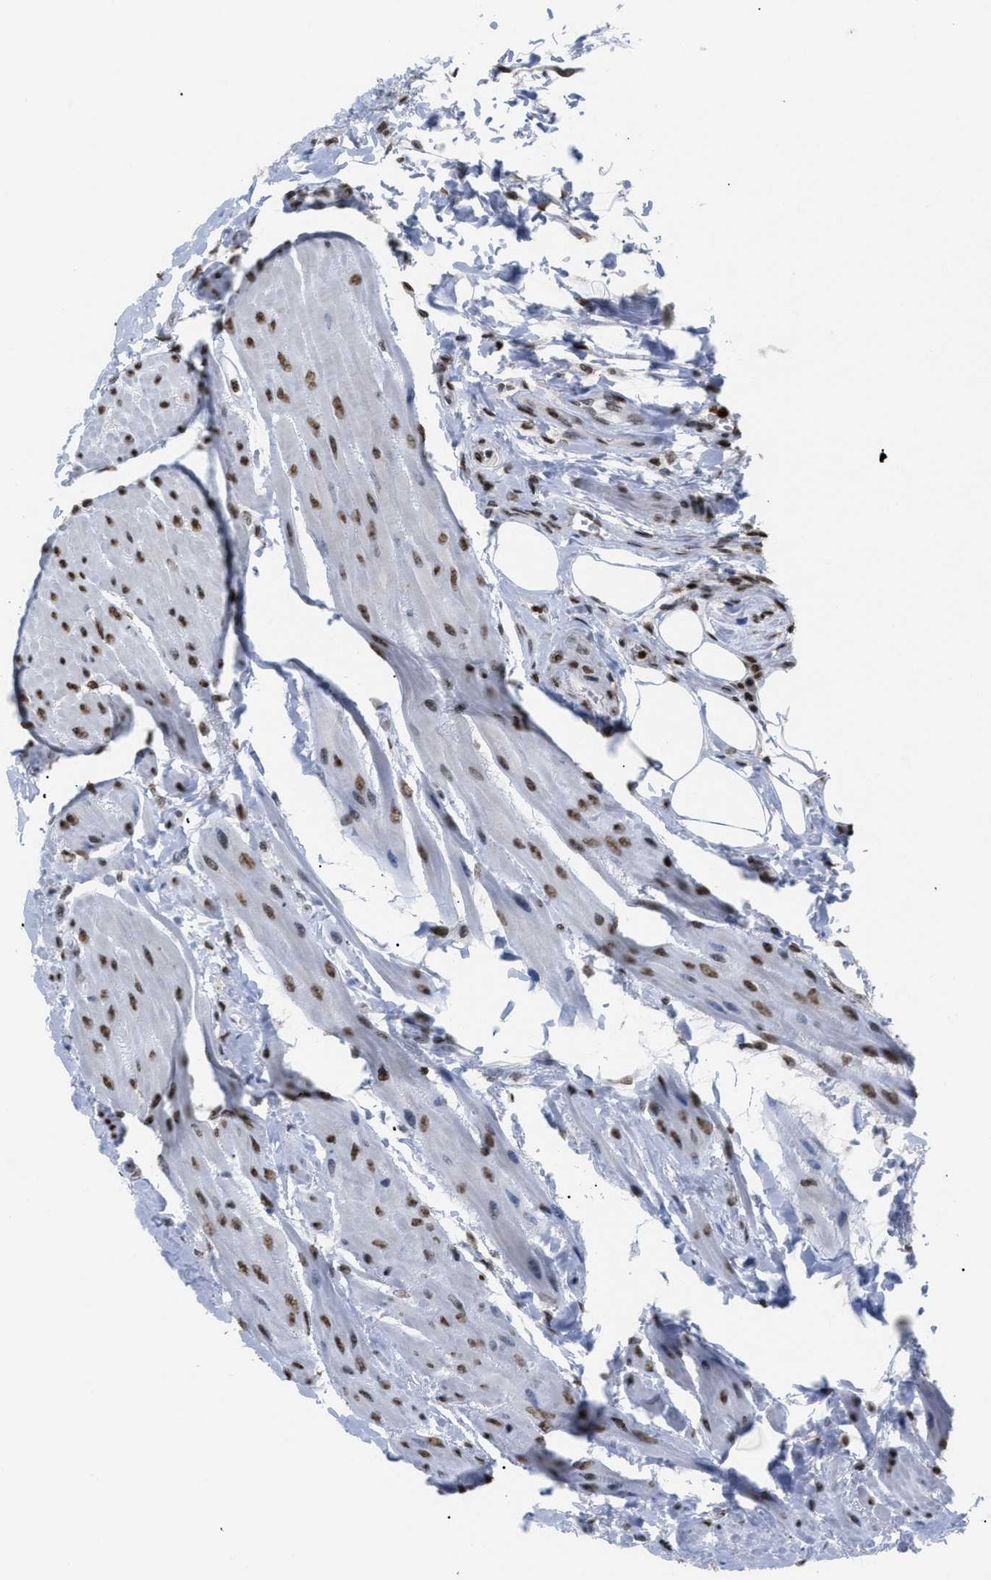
{"staining": {"intensity": "weak", "quantity": ">75%", "location": "nuclear"}, "tissue": "urinary bladder", "cell_type": "Urothelial cells", "image_type": "normal", "snomed": [{"axis": "morphology", "description": "Normal tissue, NOS"}, {"axis": "topography", "description": "Urinary bladder"}], "caption": "Protein expression analysis of benign human urinary bladder reveals weak nuclear positivity in approximately >75% of urothelial cells. (DAB (3,3'-diaminobenzidine) IHC, brown staining for protein, blue staining for nuclei).", "gene": "HMGN2", "patient": {"sex": "female", "age": 79}}